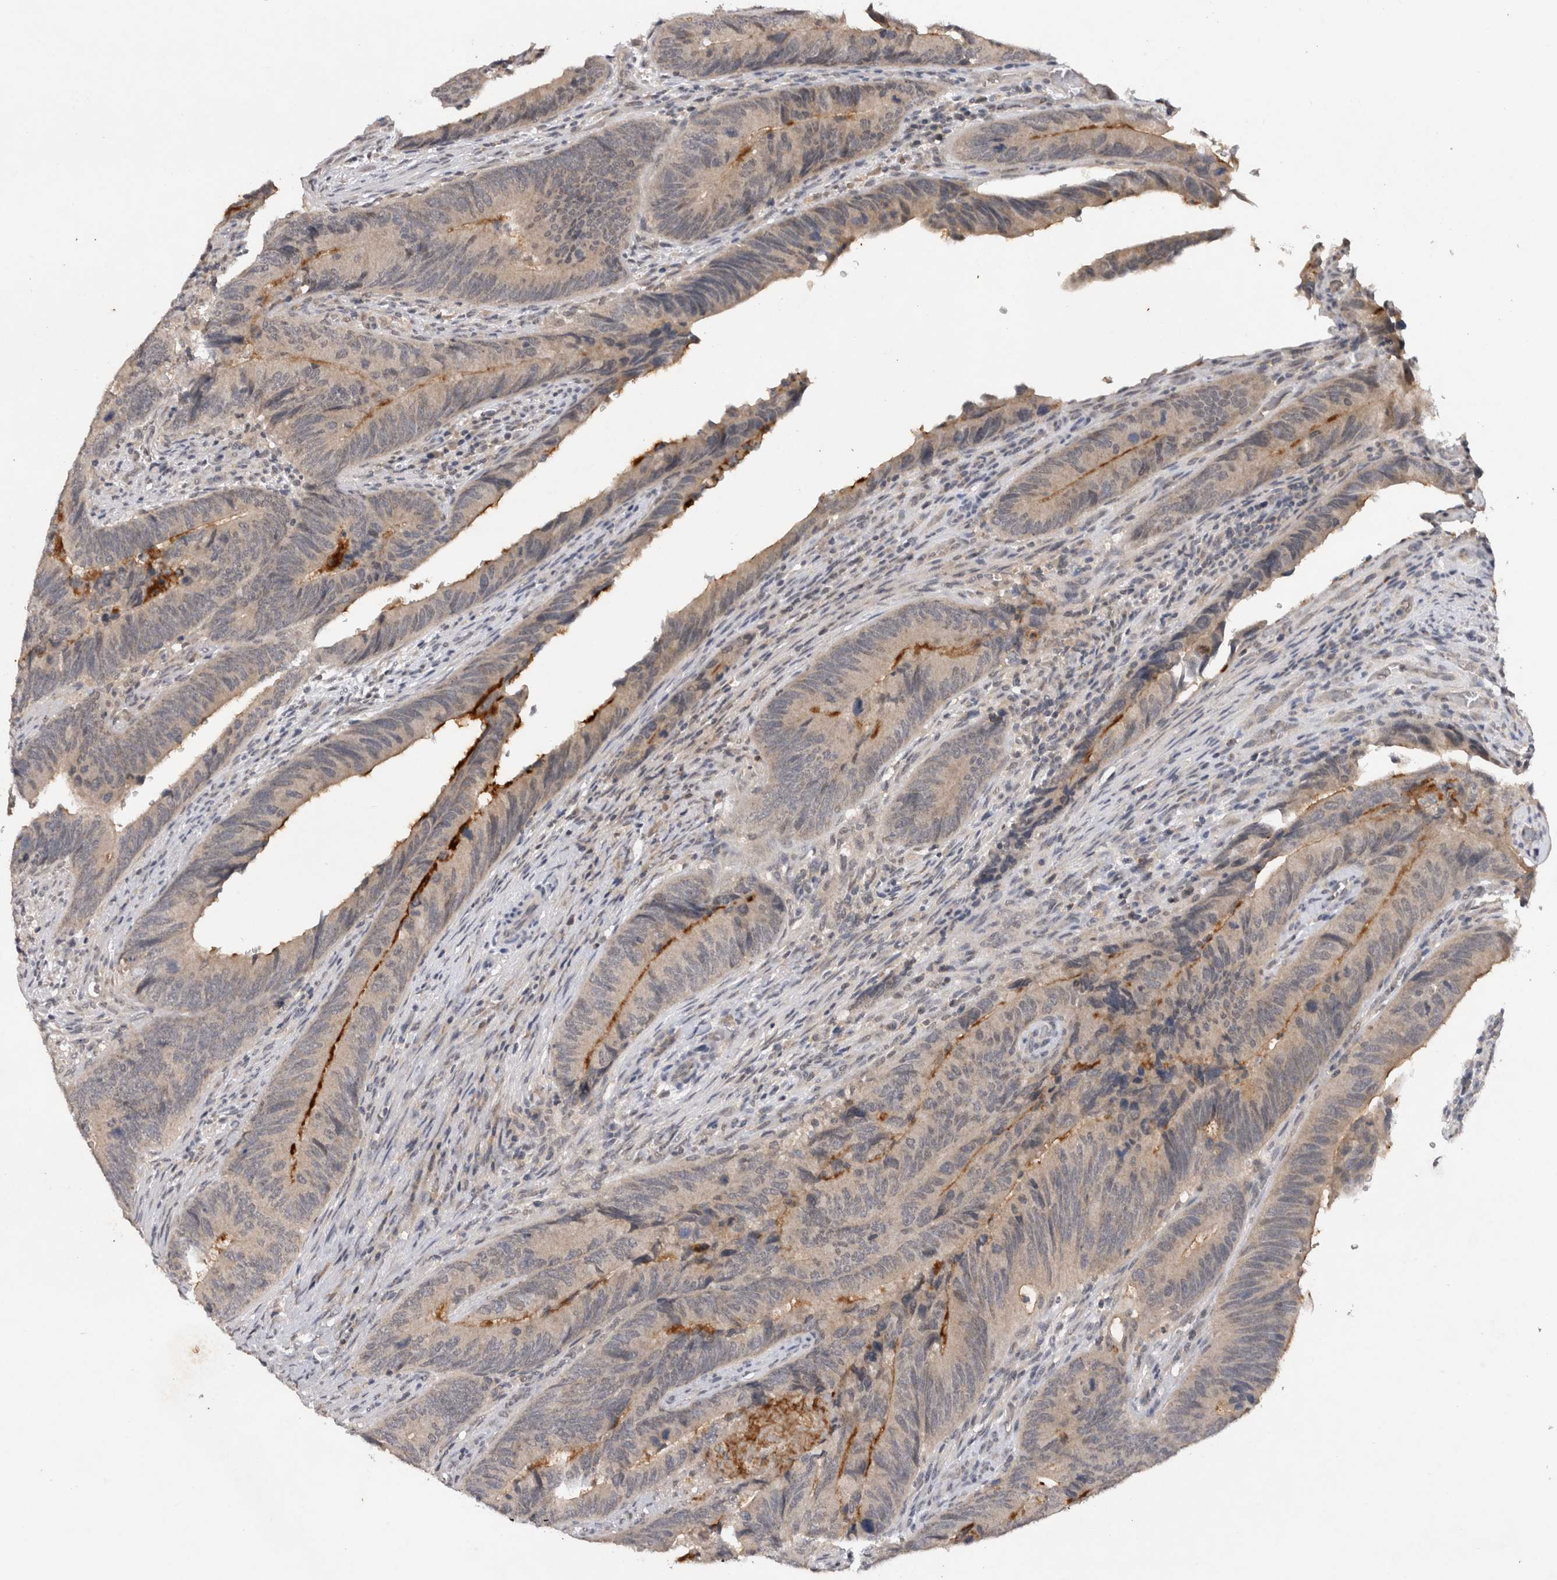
{"staining": {"intensity": "moderate", "quantity": "<25%", "location": "cytoplasmic/membranous"}, "tissue": "colorectal cancer", "cell_type": "Tumor cells", "image_type": "cancer", "snomed": [{"axis": "morphology", "description": "Normal tissue, NOS"}, {"axis": "morphology", "description": "Adenocarcinoma, NOS"}, {"axis": "topography", "description": "Colon"}], "caption": "This histopathology image reveals IHC staining of colorectal adenocarcinoma, with low moderate cytoplasmic/membranous expression in about <25% of tumor cells.", "gene": "RASSF3", "patient": {"sex": "male", "age": 56}}